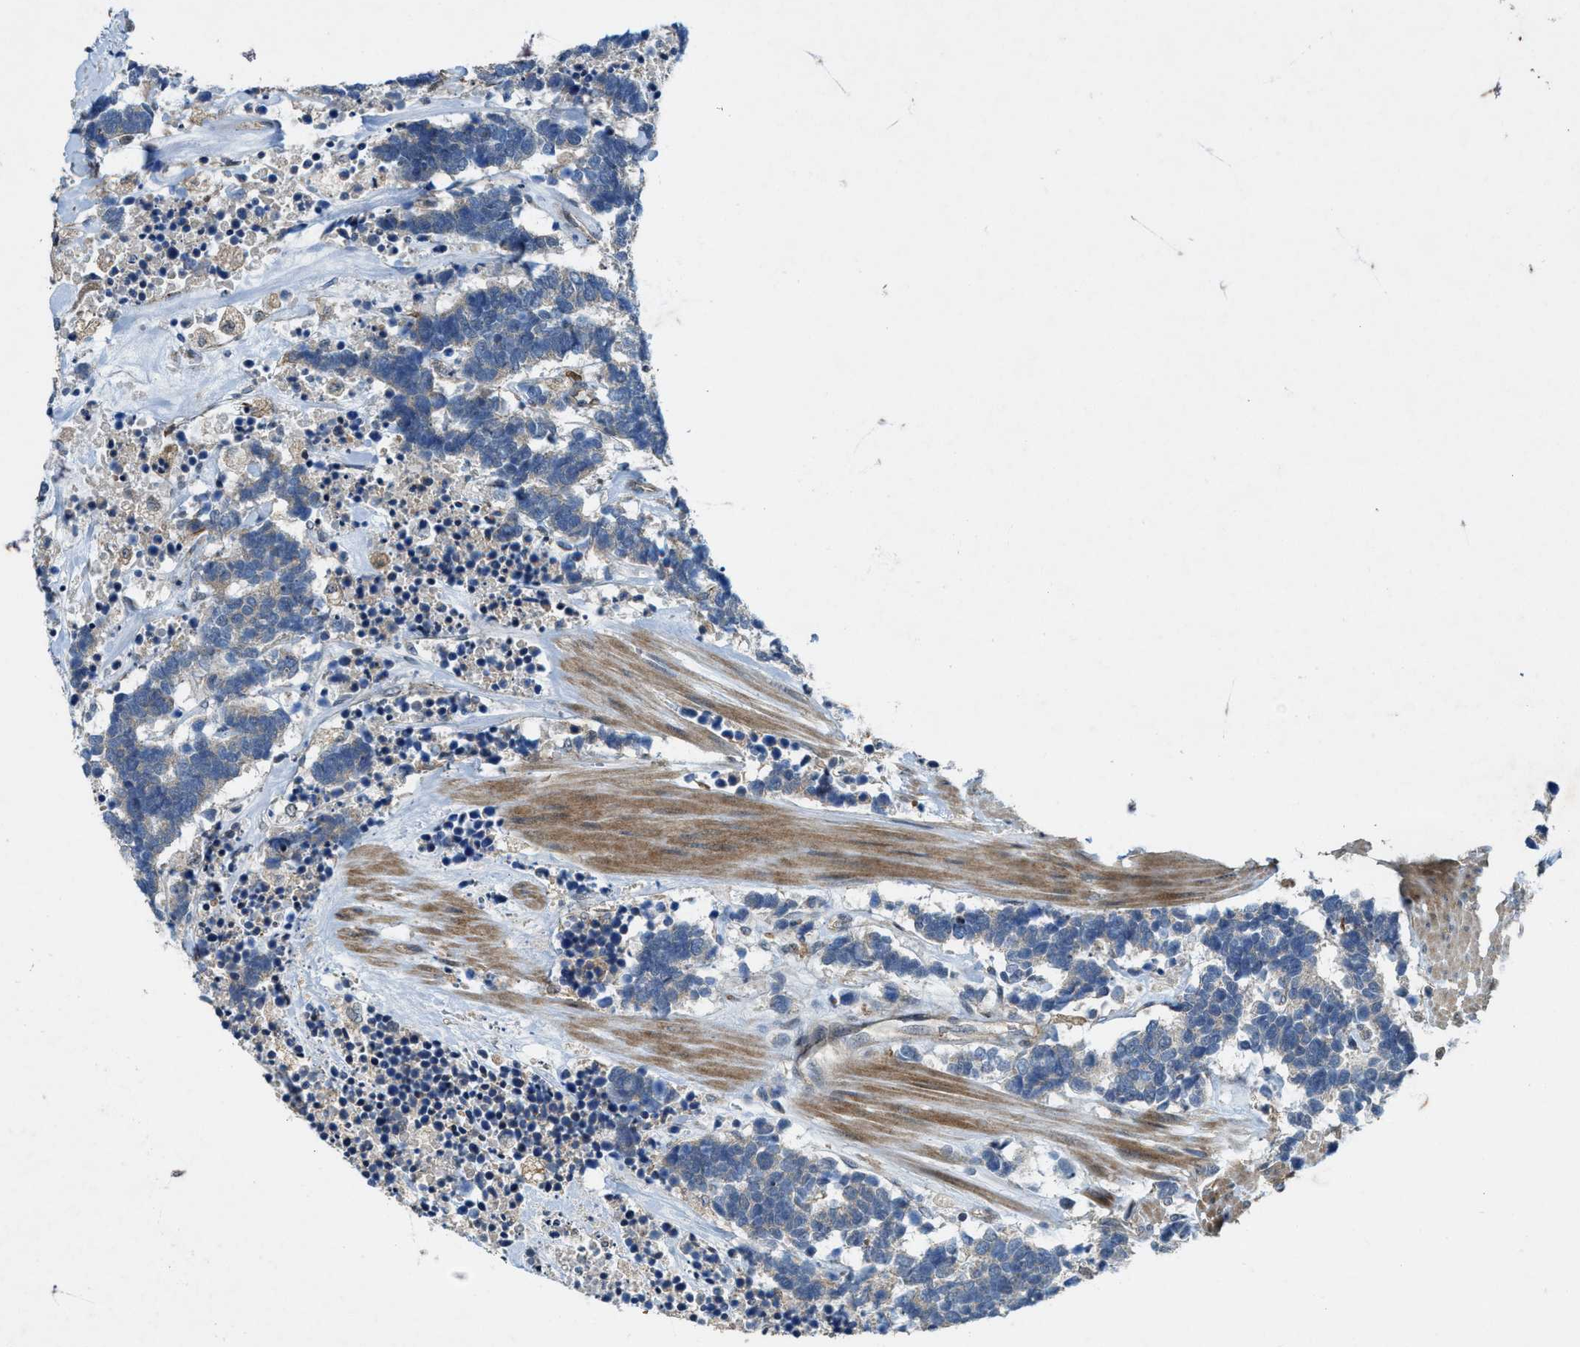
{"staining": {"intensity": "weak", "quantity": "<25%", "location": "cytoplasmic/membranous"}, "tissue": "carcinoid", "cell_type": "Tumor cells", "image_type": "cancer", "snomed": [{"axis": "morphology", "description": "Carcinoma, NOS"}, {"axis": "morphology", "description": "Carcinoid, malignant, NOS"}, {"axis": "topography", "description": "Urinary bladder"}], "caption": "This is an immunohistochemistry photomicrograph of human carcinoid. There is no positivity in tumor cells.", "gene": "LRRC72", "patient": {"sex": "male", "age": 57}}